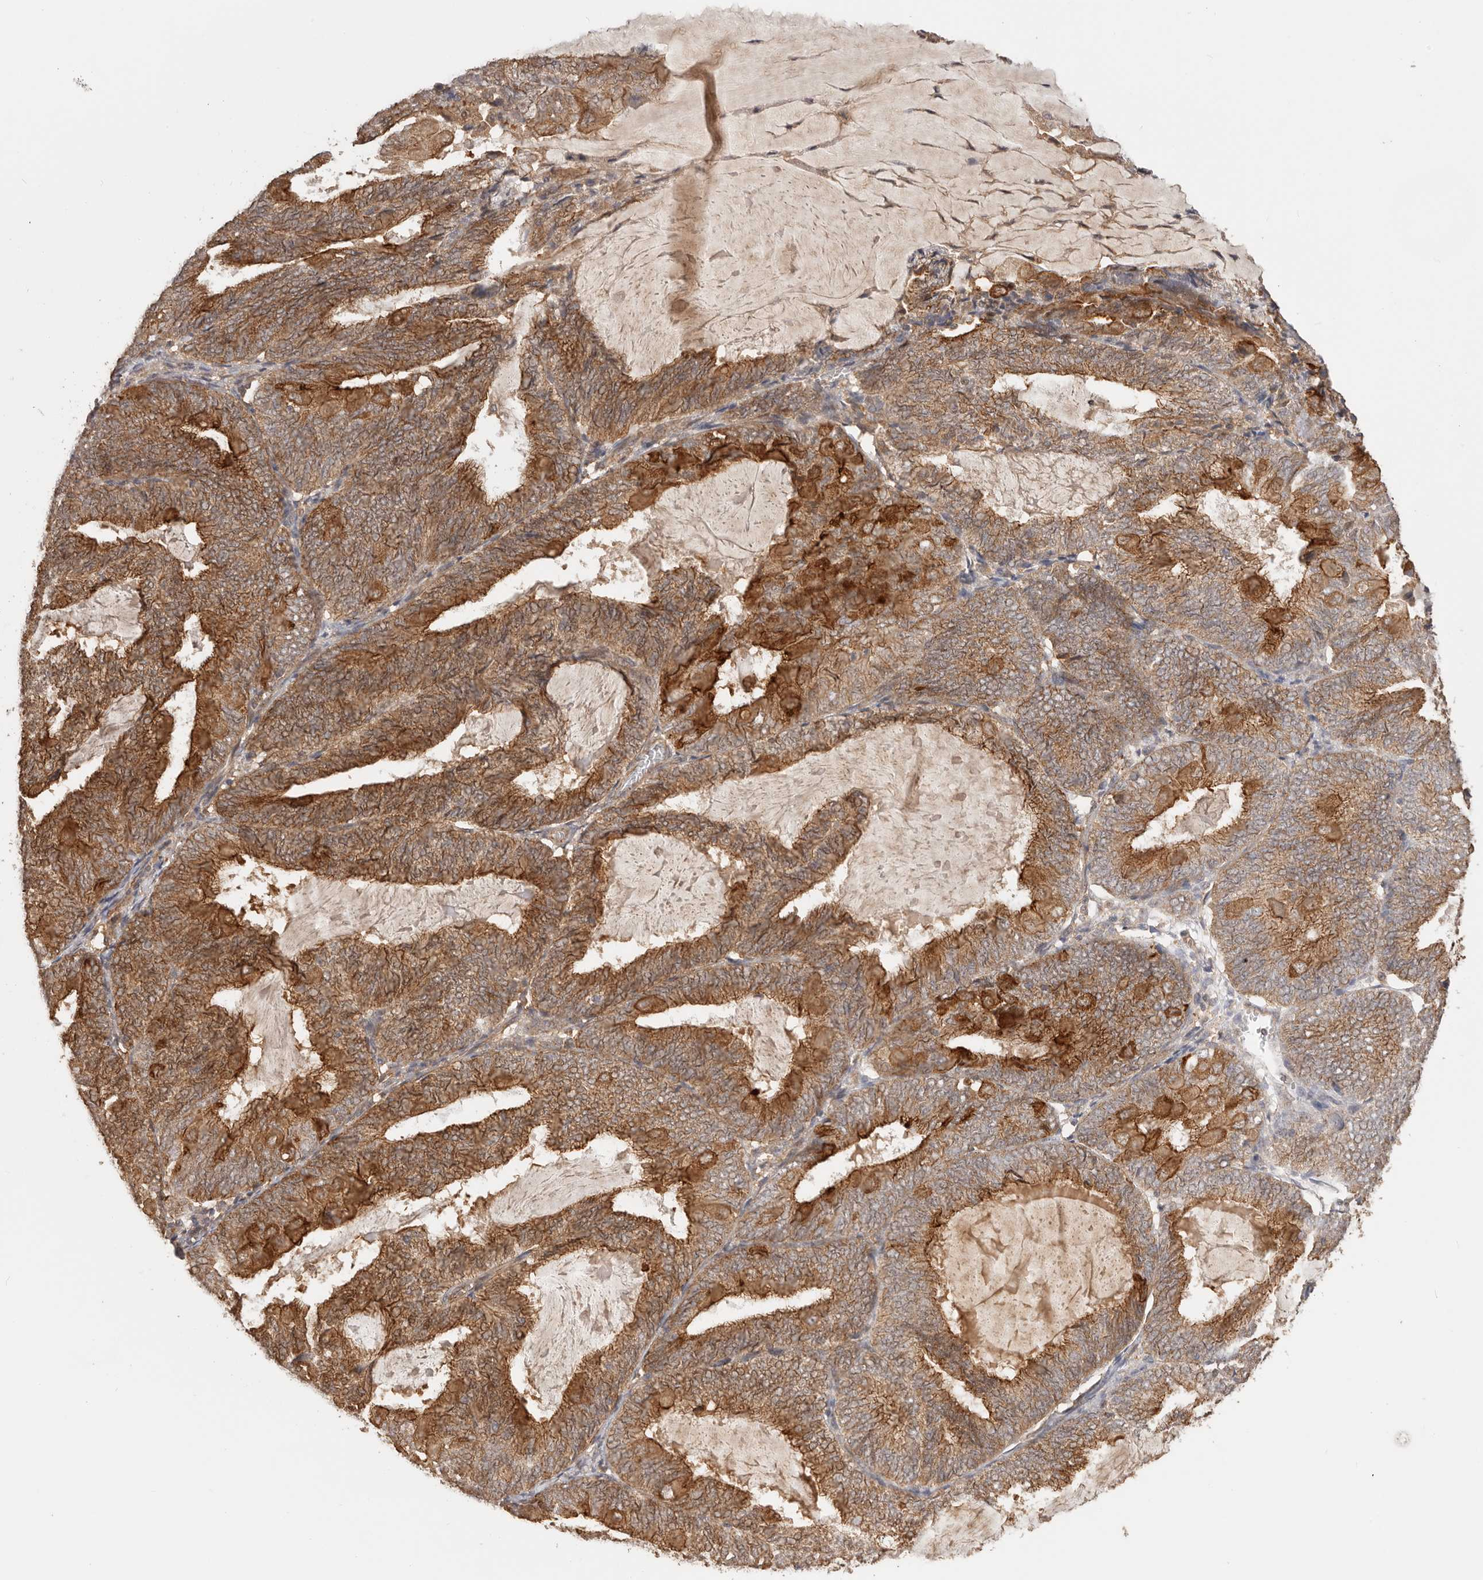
{"staining": {"intensity": "strong", "quantity": ">75%", "location": "cytoplasmic/membranous"}, "tissue": "endometrial cancer", "cell_type": "Tumor cells", "image_type": "cancer", "snomed": [{"axis": "morphology", "description": "Adenocarcinoma, NOS"}, {"axis": "topography", "description": "Endometrium"}], "caption": "Endometrial cancer (adenocarcinoma) tissue shows strong cytoplasmic/membranous expression in approximately >75% of tumor cells, visualized by immunohistochemistry.", "gene": "AFDN", "patient": {"sex": "female", "age": 81}}